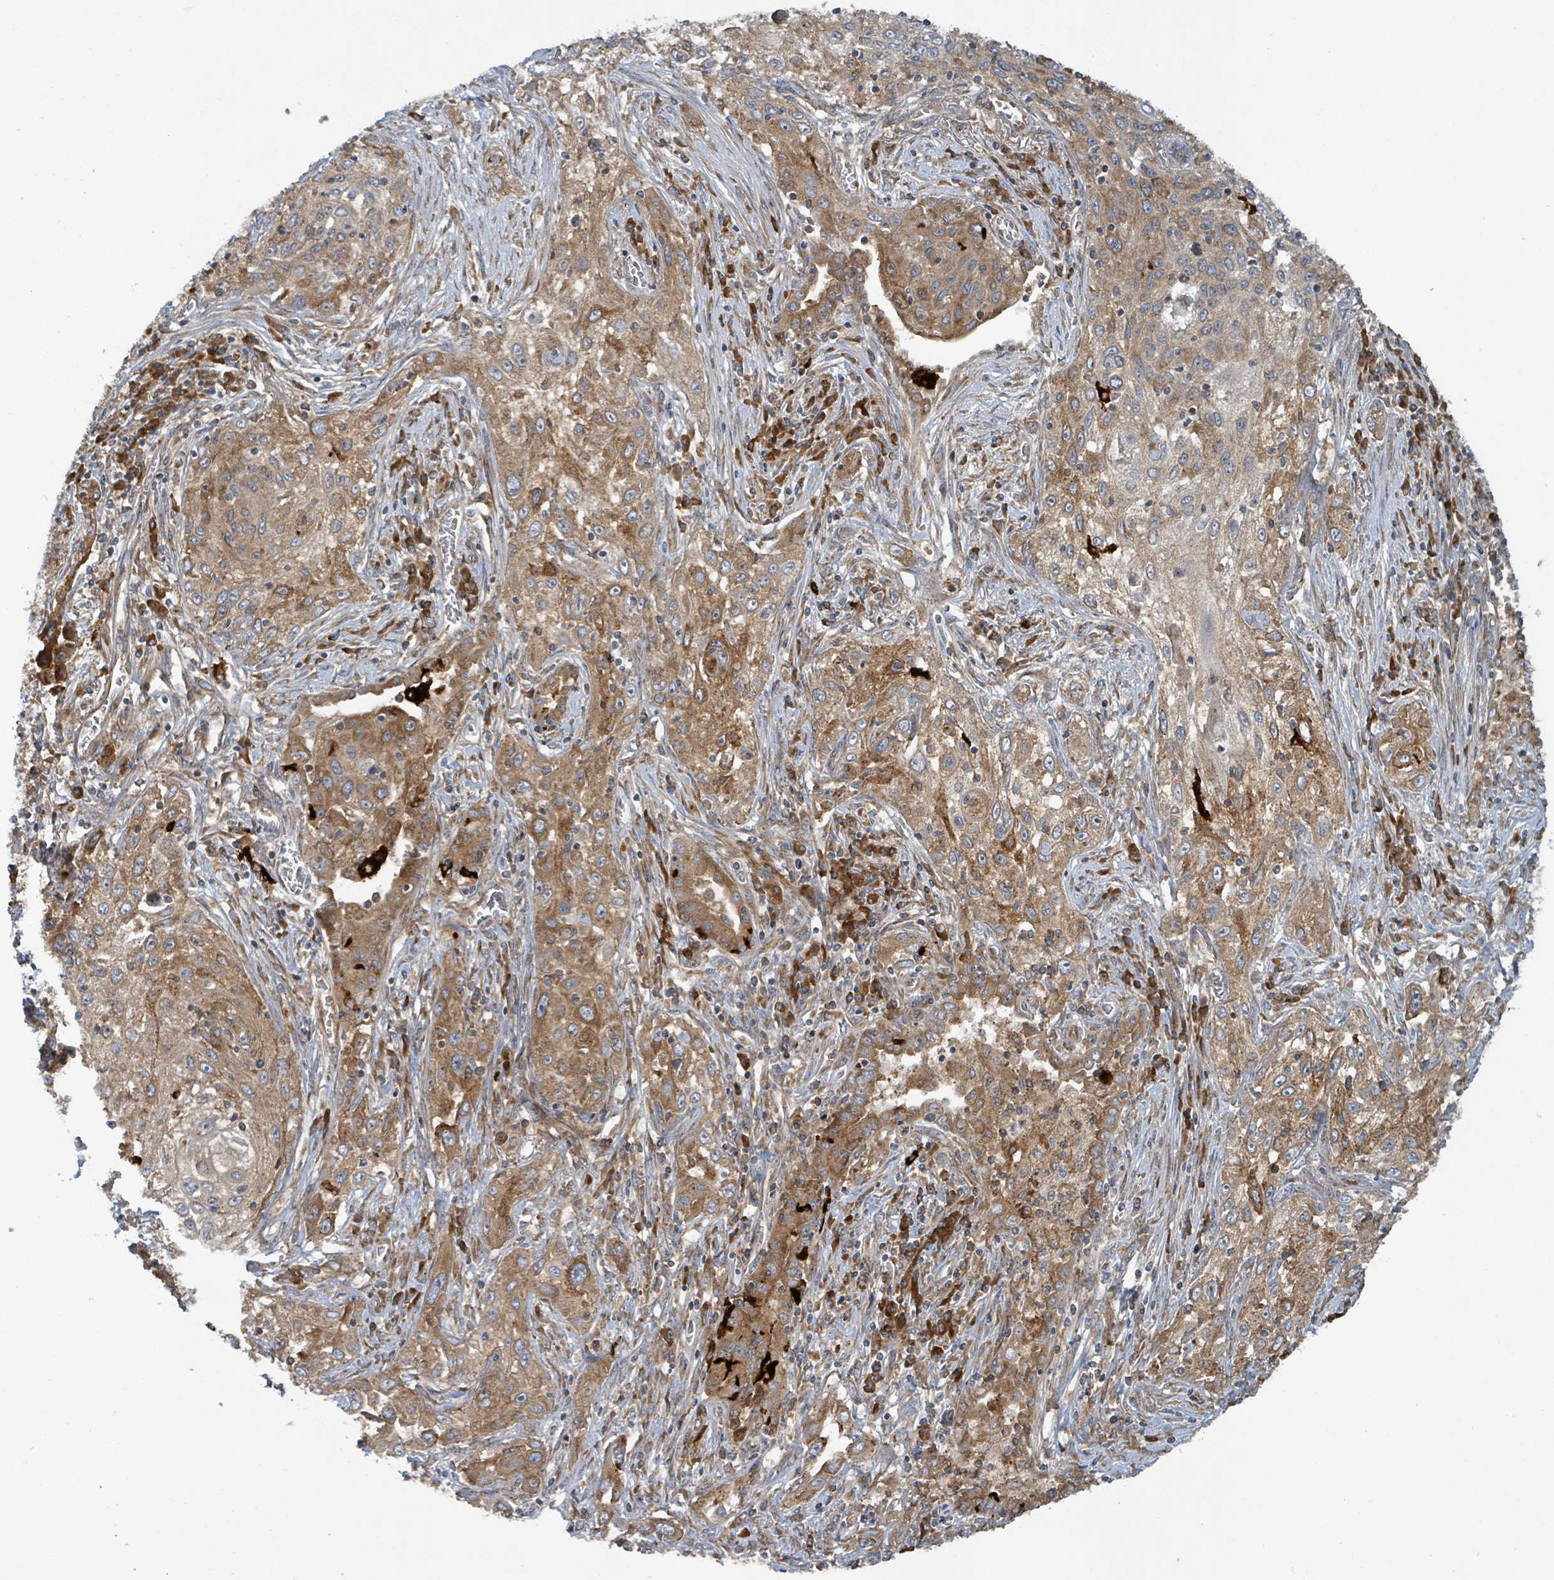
{"staining": {"intensity": "moderate", "quantity": ">75%", "location": "cytoplasmic/membranous"}, "tissue": "lung cancer", "cell_type": "Tumor cells", "image_type": "cancer", "snomed": [{"axis": "morphology", "description": "Squamous cell carcinoma, NOS"}, {"axis": "topography", "description": "Lung"}], "caption": "A high-resolution histopathology image shows immunohistochemistry staining of squamous cell carcinoma (lung), which exhibits moderate cytoplasmic/membranous positivity in about >75% of tumor cells.", "gene": "OR51E1", "patient": {"sex": "female", "age": 69}}